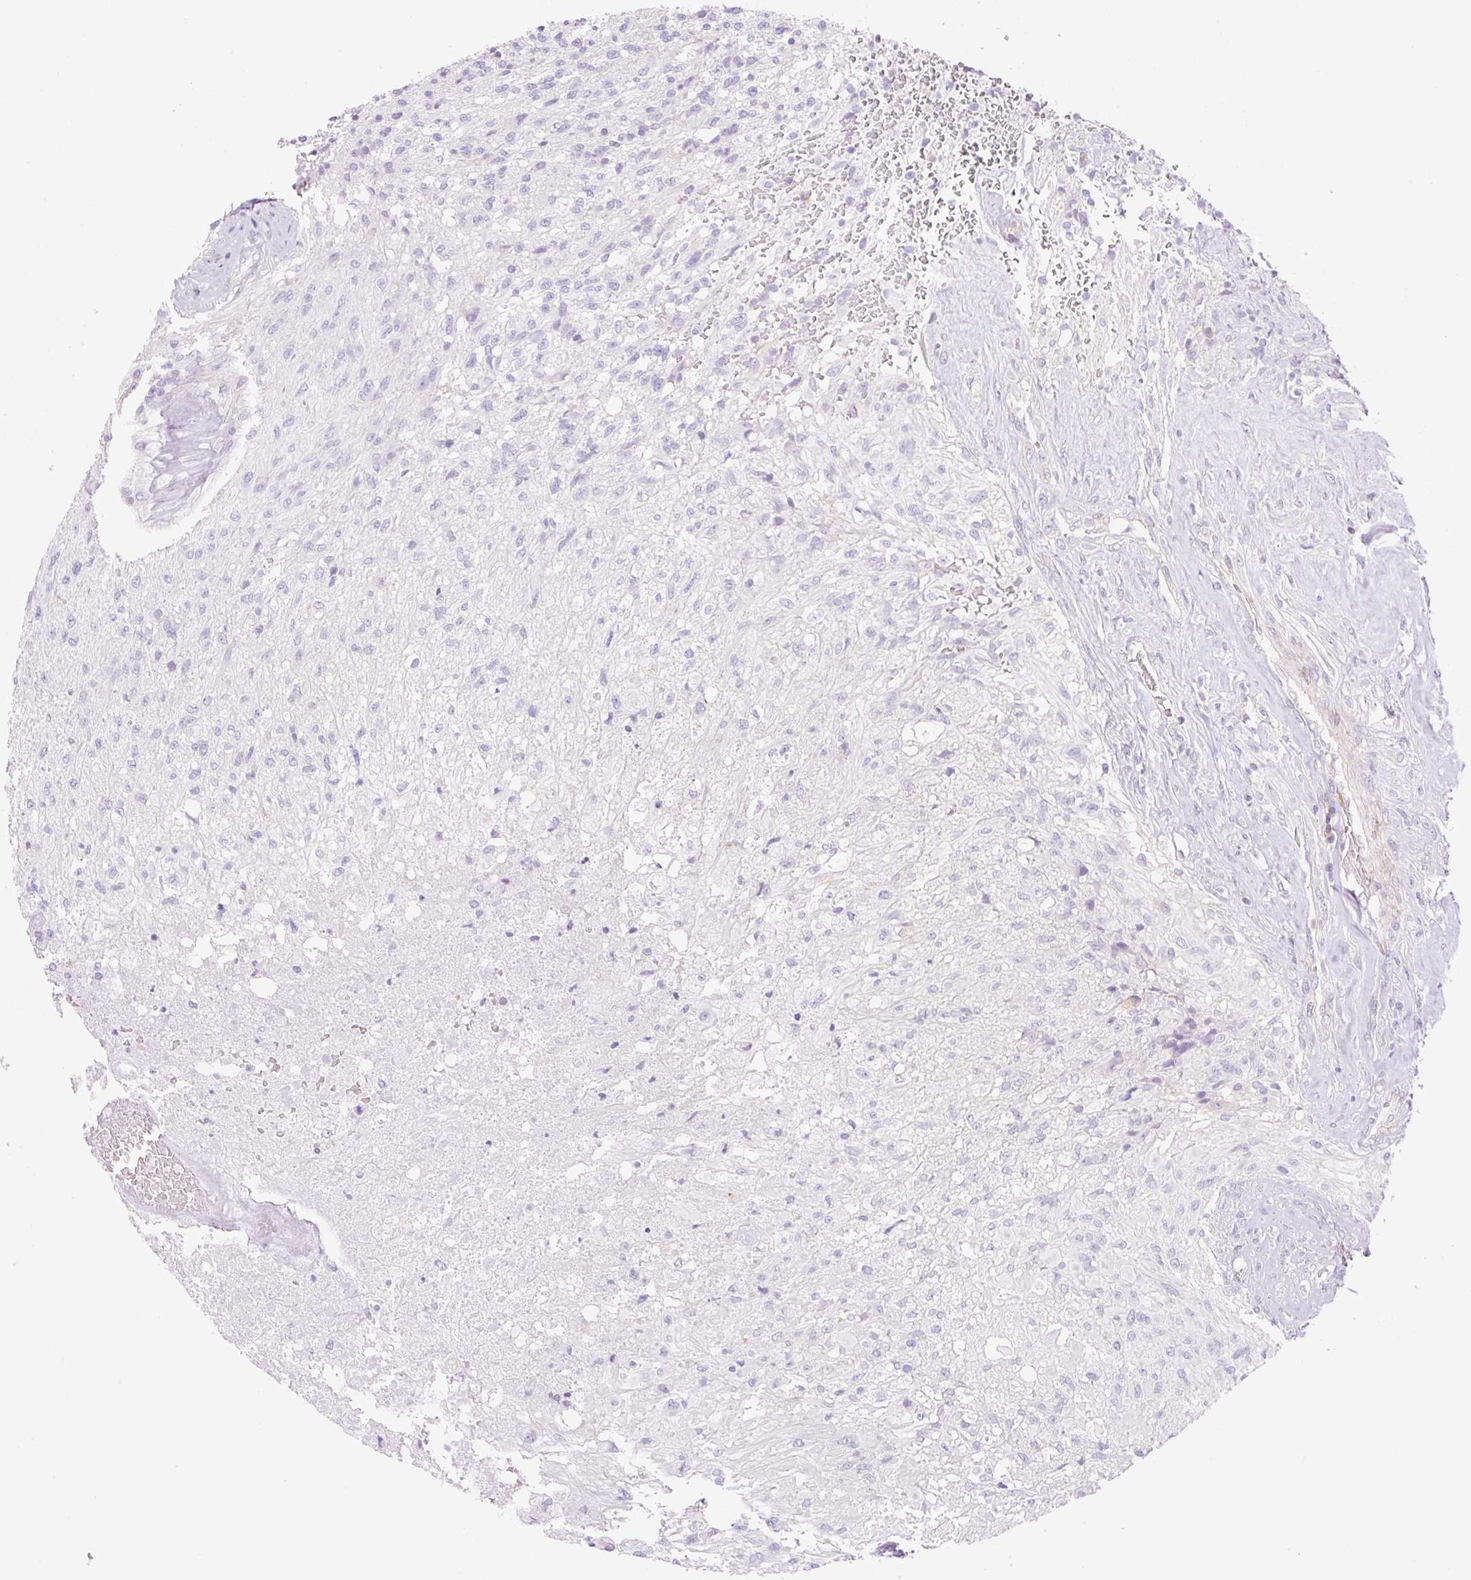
{"staining": {"intensity": "negative", "quantity": "none", "location": "none"}, "tissue": "glioma", "cell_type": "Tumor cells", "image_type": "cancer", "snomed": [{"axis": "morphology", "description": "Glioma, malignant, High grade"}, {"axis": "topography", "description": "Brain"}], "caption": "A micrograph of malignant high-grade glioma stained for a protein shows no brown staining in tumor cells.", "gene": "EHD3", "patient": {"sex": "male", "age": 56}}